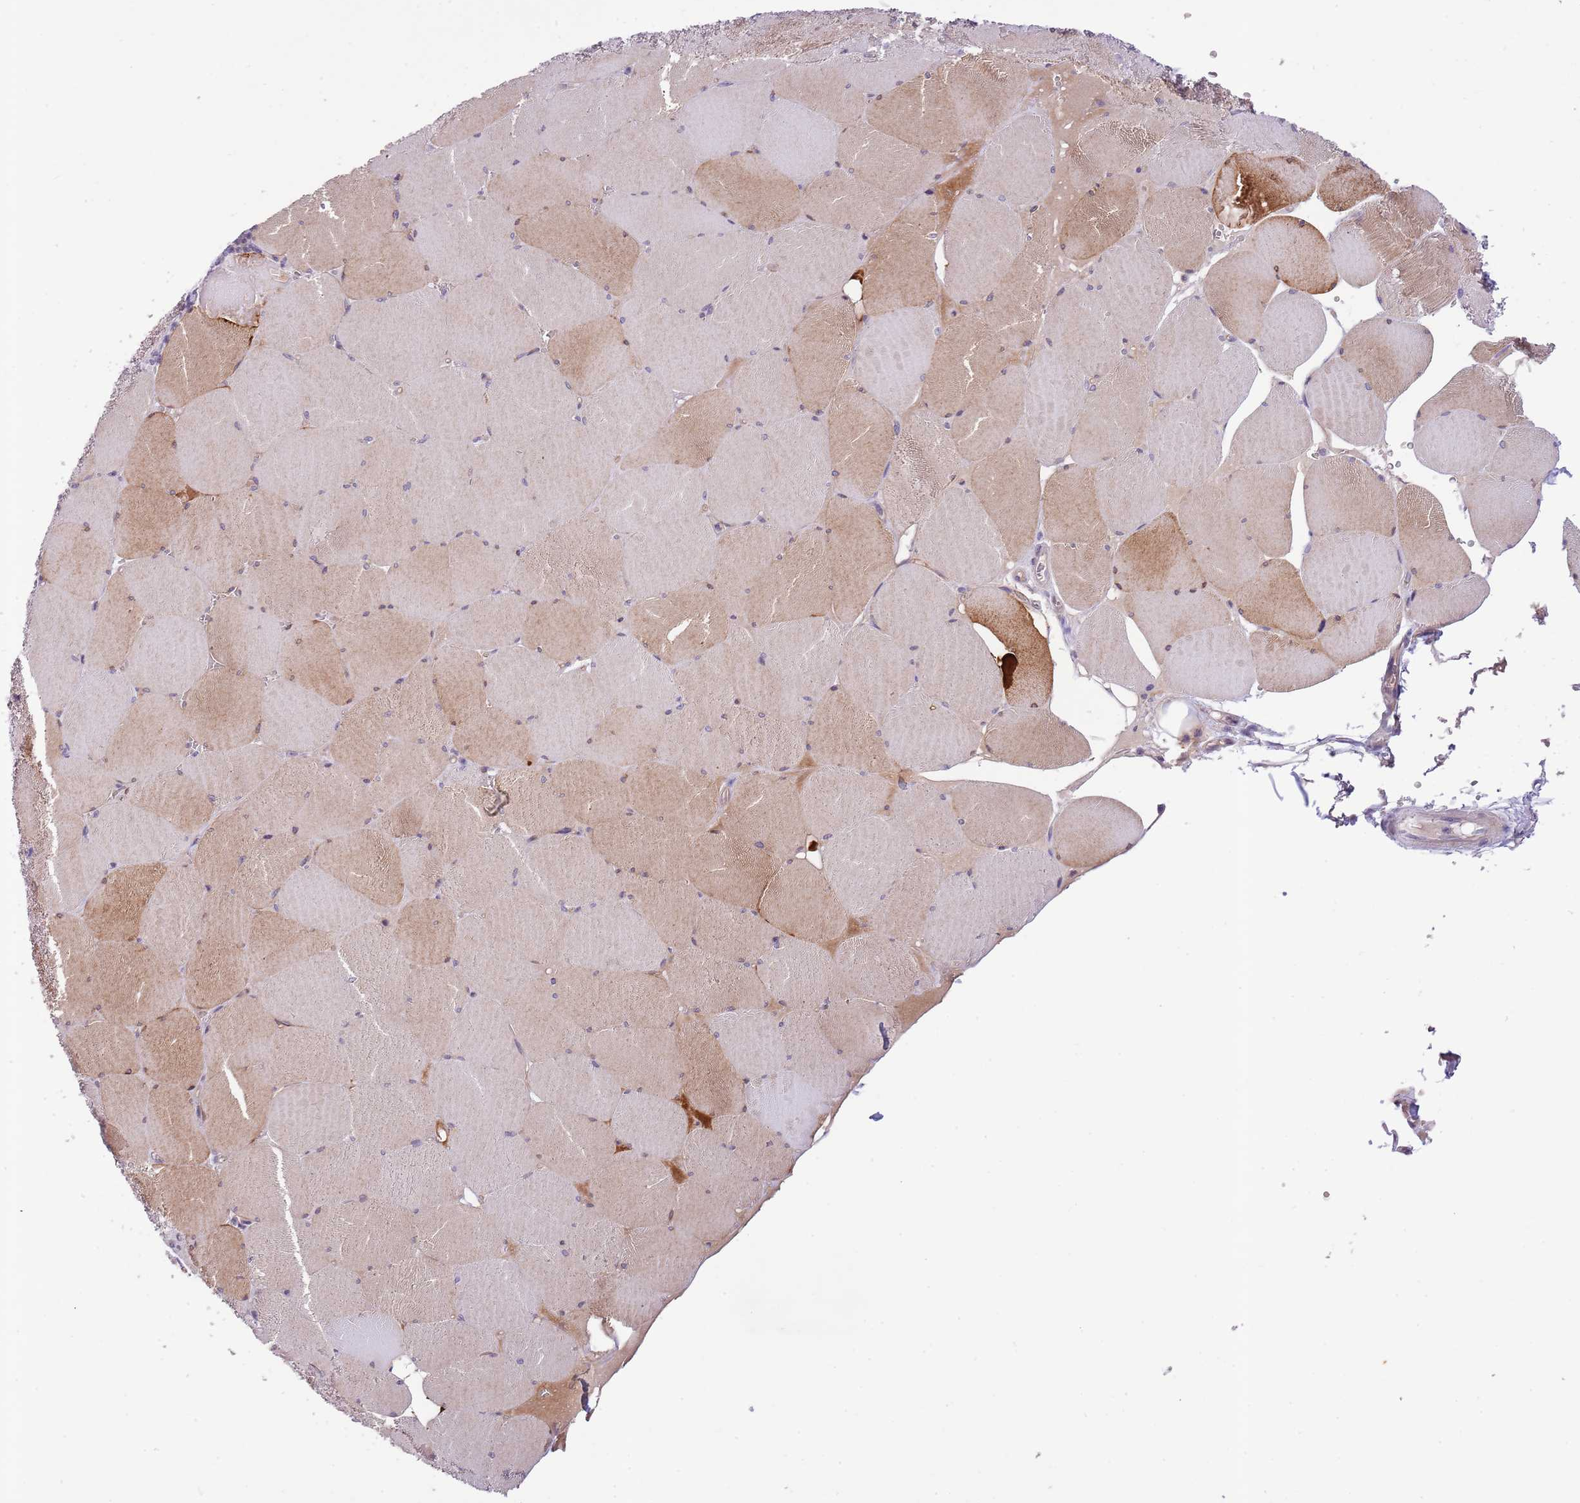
{"staining": {"intensity": "moderate", "quantity": "25%-75%", "location": "cytoplasmic/membranous"}, "tissue": "skeletal muscle", "cell_type": "Myocytes", "image_type": "normal", "snomed": [{"axis": "morphology", "description": "Normal tissue, NOS"}, {"axis": "topography", "description": "Skeletal muscle"}, {"axis": "topography", "description": "Head-Neck"}], "caption": "Protein expression analysis of unremarkable human skeletal muscle reveals moderate cytoplasmic/membranous positivity in about 25%-75% of myocytes.", "gene": "ZNF658", "patient": {"sex": "male", "age": 66}}